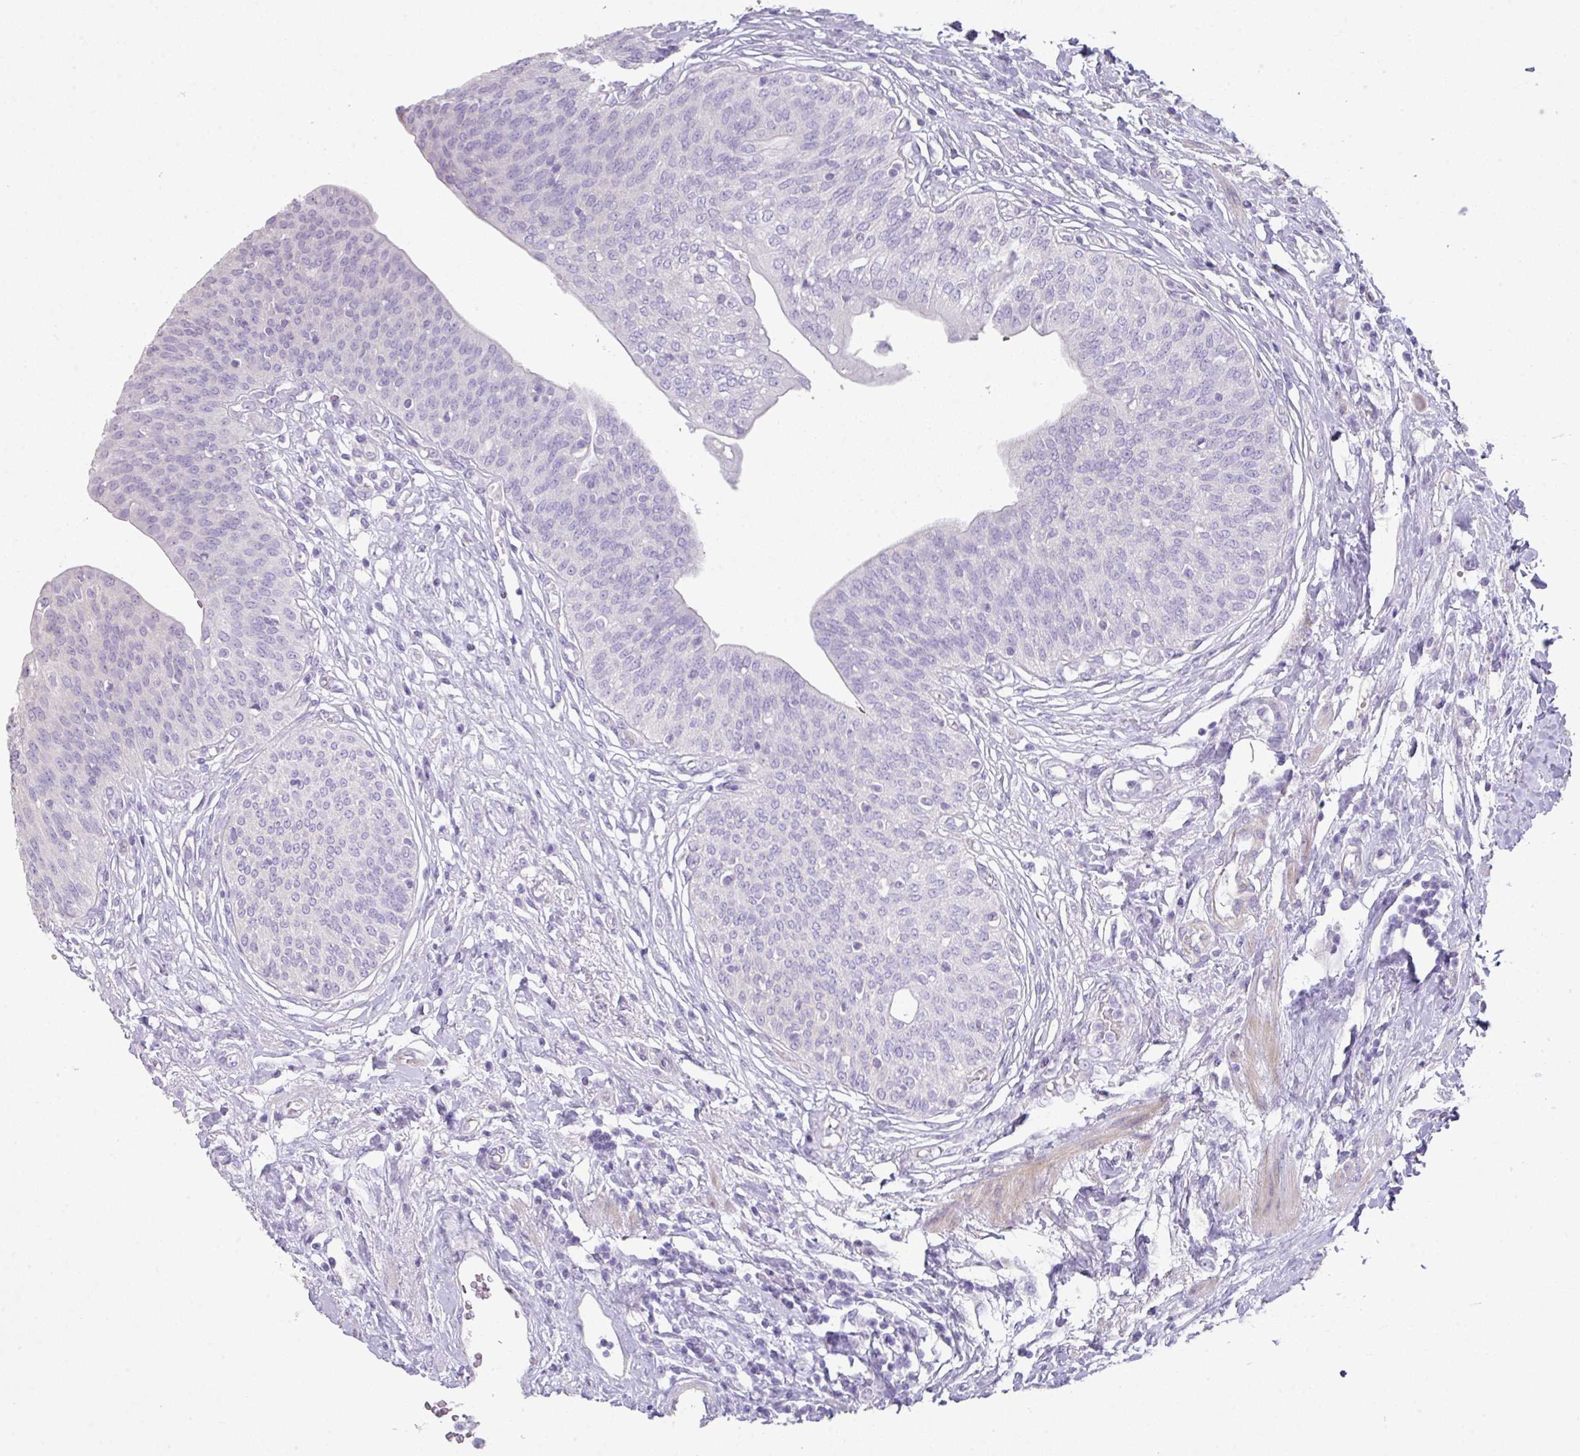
{"staining": {"intensity": "negative", "quantity": "none", "location": "none"}, "tissue": "urothelial cancer", "cell_type": "Tumor cells", "image_type": "cancer", "snomed": [{"axis": "morphology", "description": "Urothelial carcinoma, High grade"}, {"axis": "topography", "description": "Urinary bladder"}], "caption": "This is a photomicrograph of IHC staining of urothelial cancer, which shows no staining in tumor cells.", "gene": "GLI4", "patient": {"sex": "female", "age": 79}}